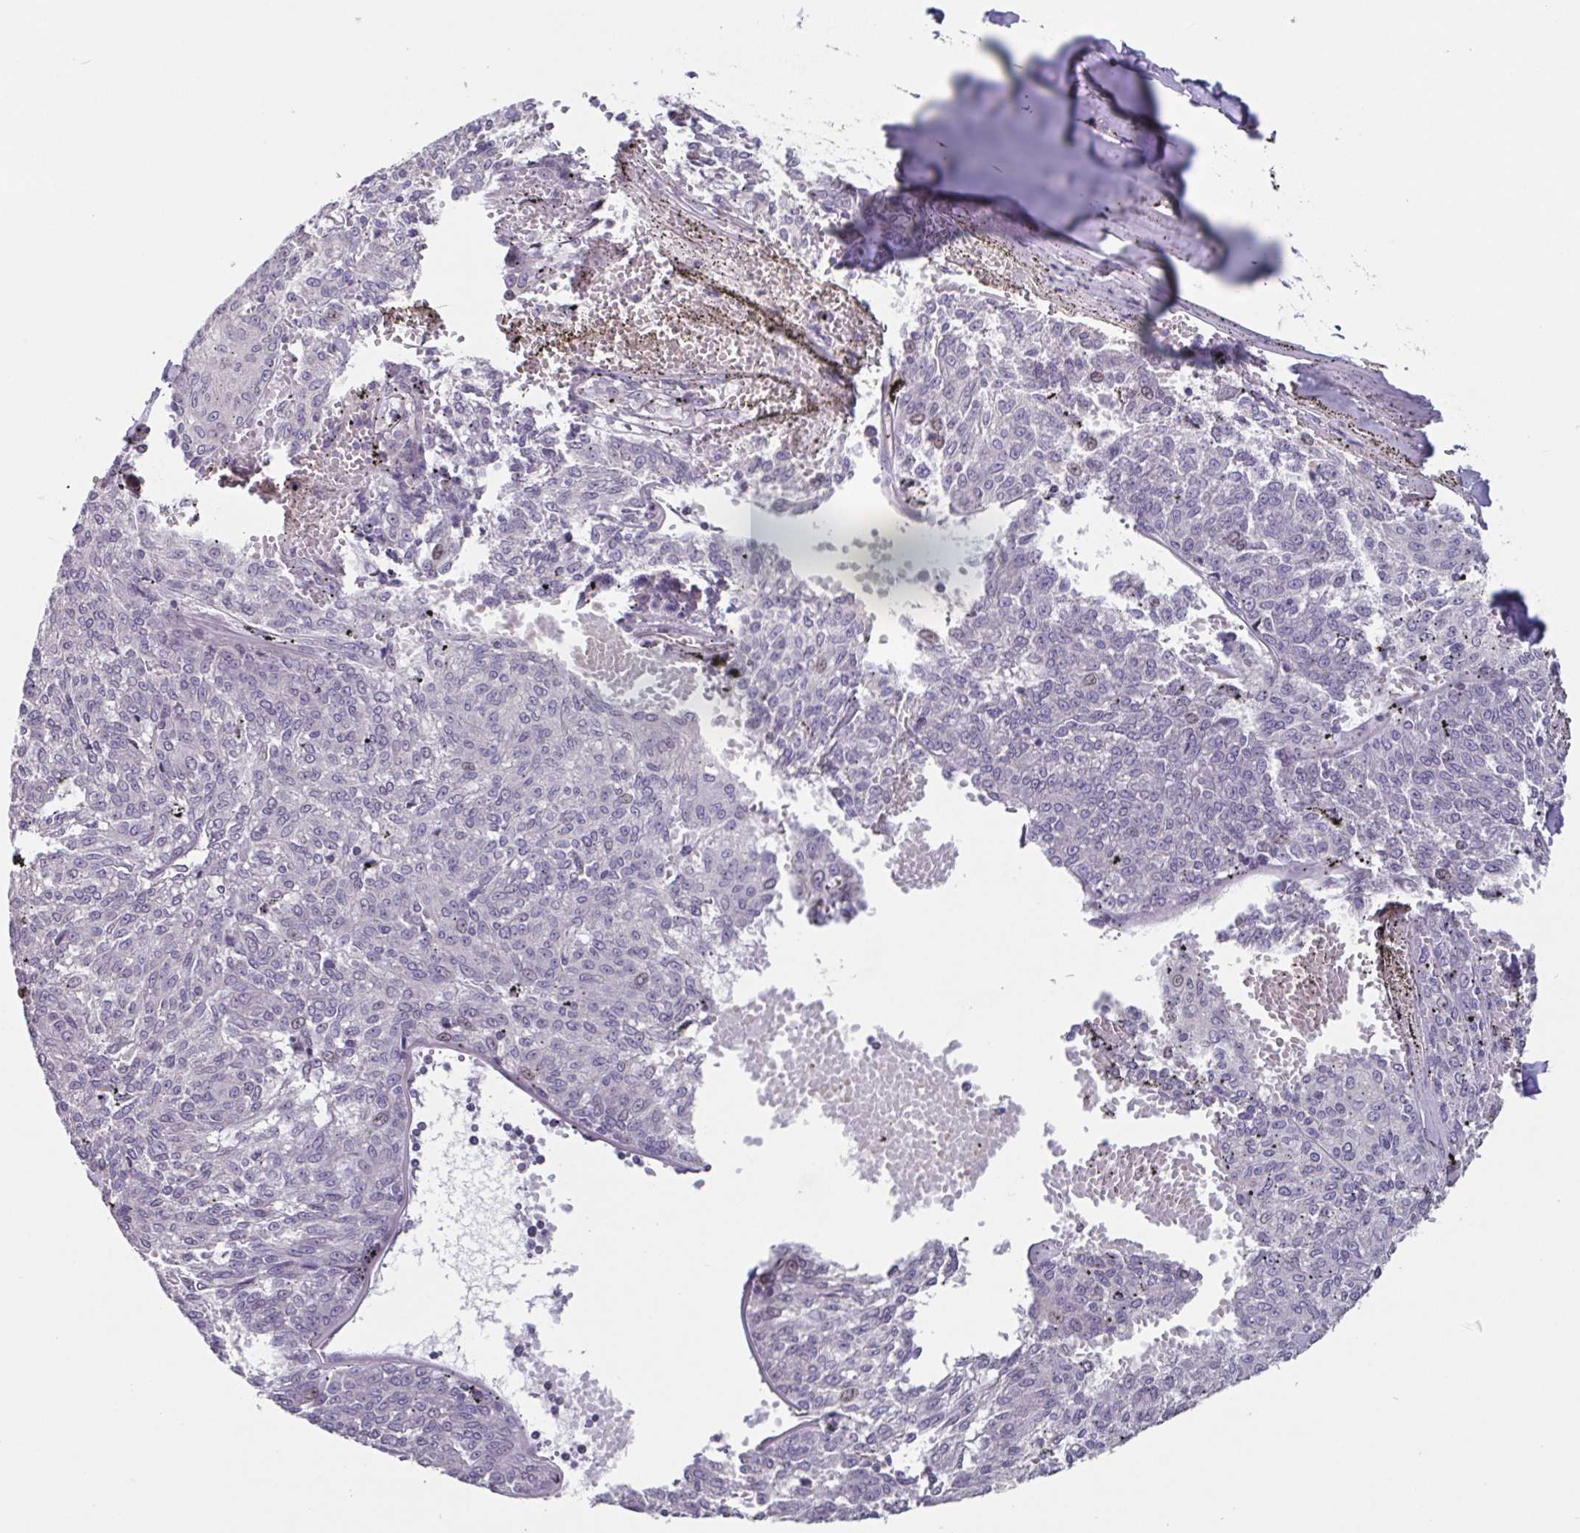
{"staining": {"intensity": "negative", "quantity": "none", "location": "none"}, "tissue": "melanoma", "cell_type": "Tumor cells", "image_type": "cancer", "snomed": [{"axis": "morphology", "description": "Malignant melanoma, NOS"}, {"axis": "topography", "description": "Skin"}], "caption": "A histopathology image of human malignant melanoma is negative for staining in tumor cells.", "gene": "GHRL", "patient": {"sex": "female", "age": 72}}